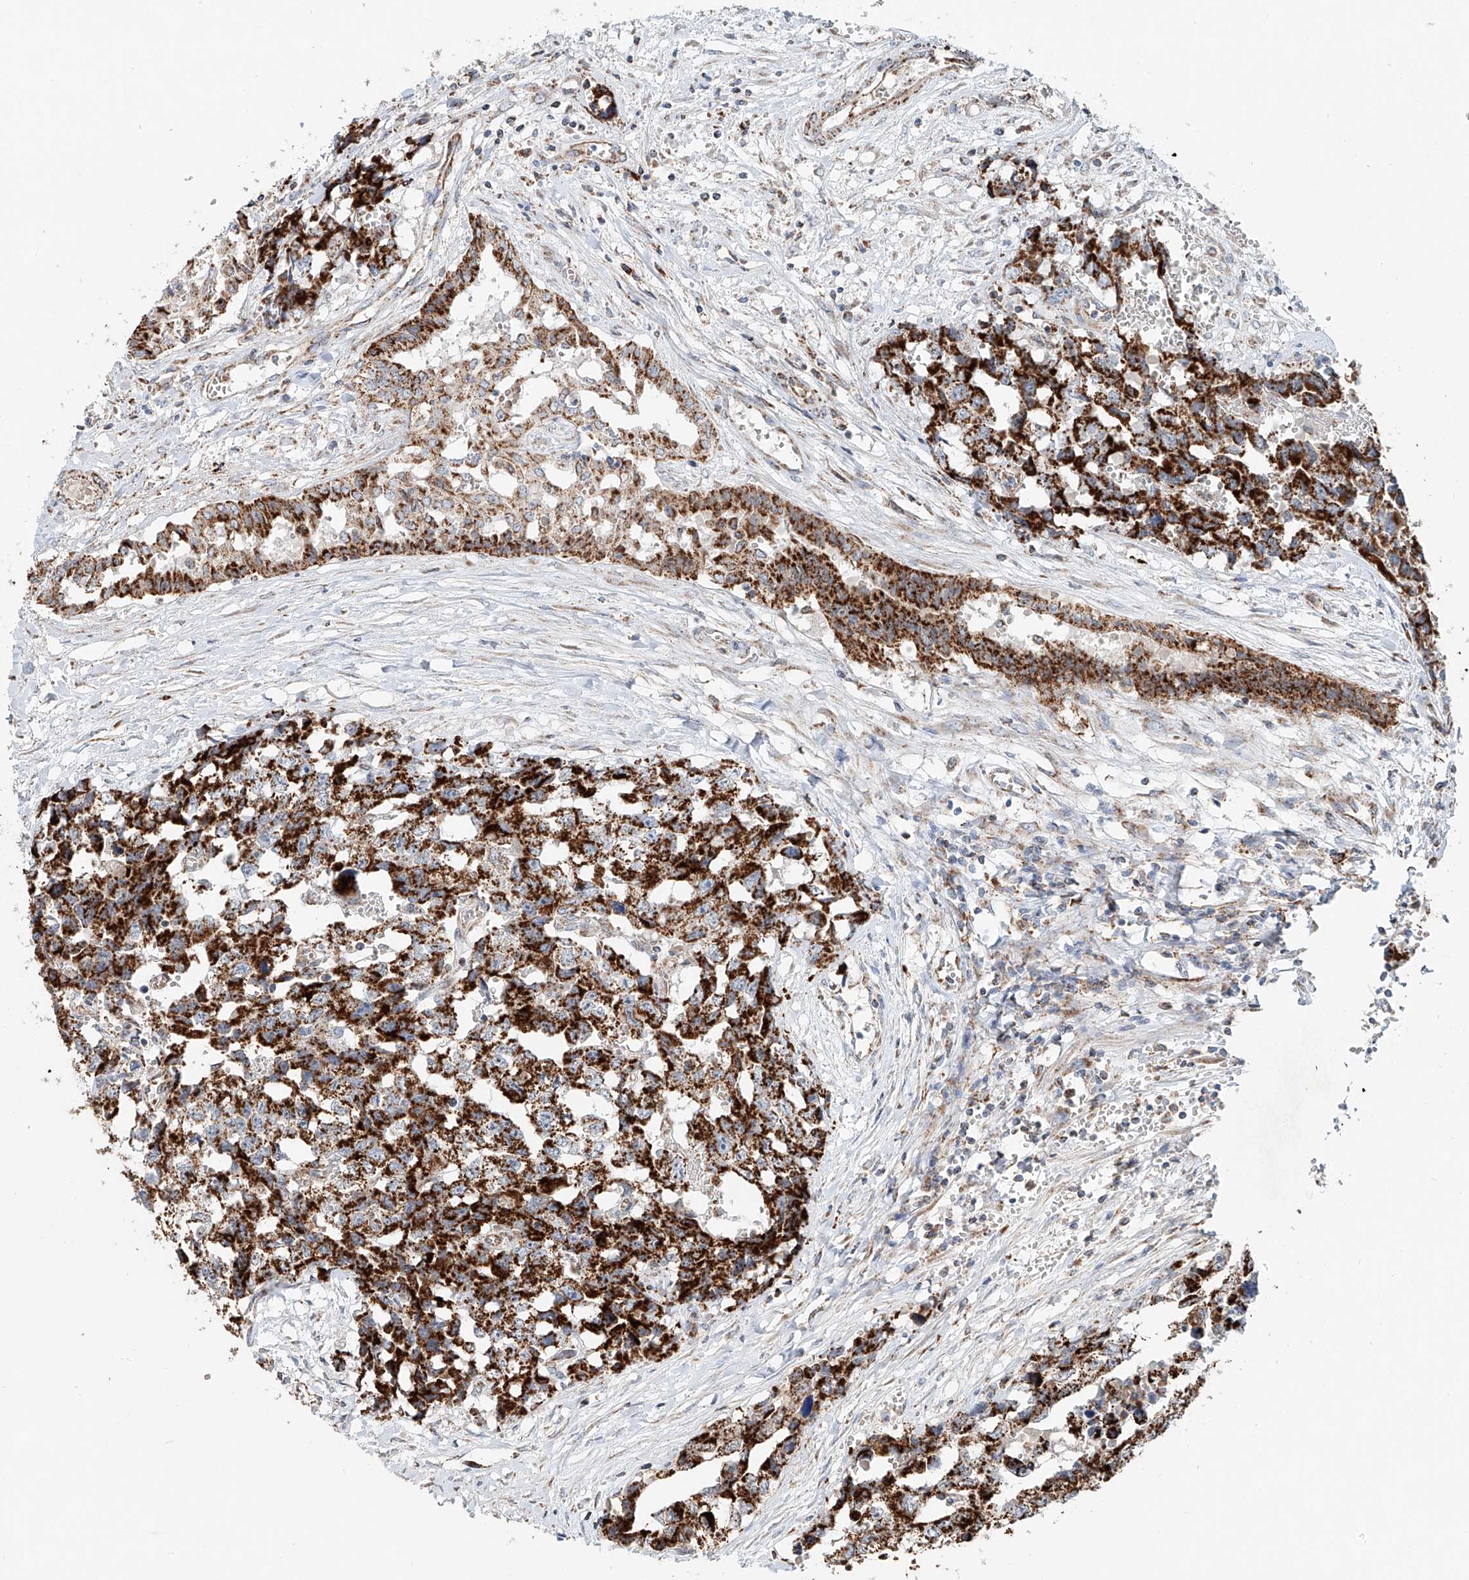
{"staining": {"intensity": "strong", "quantity": ">75%", "location": "cytoplasmic/membranous"}, "tissue": "testis cancer", "cell_type": "Tumor cells", "image_type": "cancer", "snomed": [{"axis": "morphology", "description": "Carcinoma, Embryonal, NOS"}, {"axis": "topography", "description": "Testis"}], "caption": "This histopathology image shows immunohistochemistry staining of human testis cancer, with high strong cytoplasmic/membranous staining in approximately >75% of tumor cells.", "gene": "CARD10", "patient": {"sex": "male", "age": 31}}